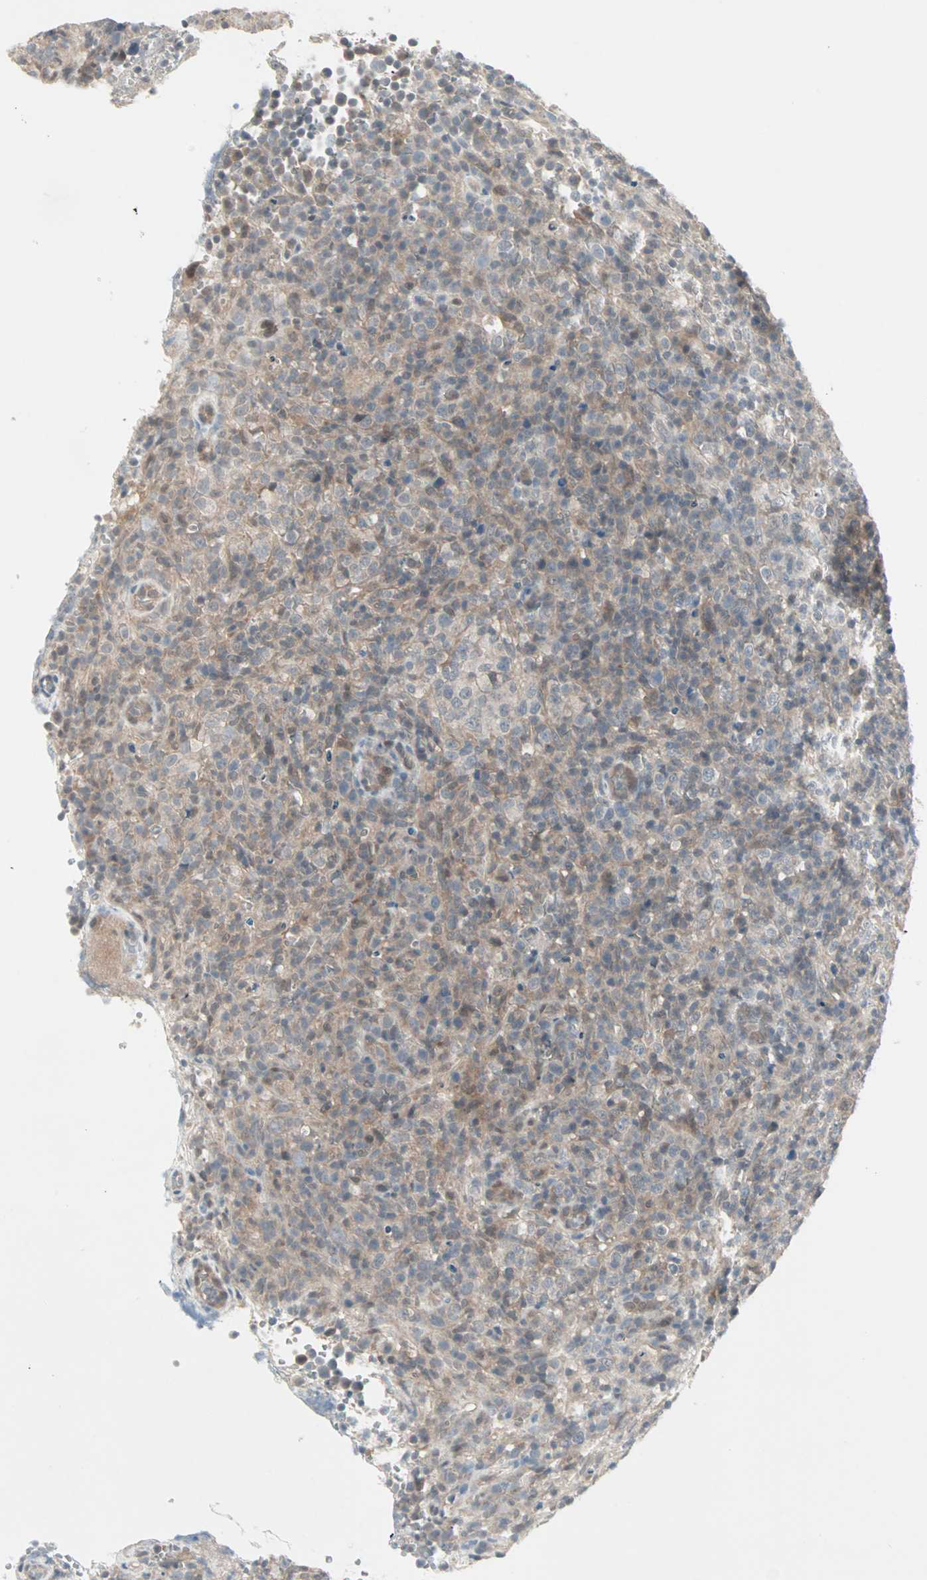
{"staining": {"intensity": "moderate", "quantity": "25%-75%", "location": "cytoplasmic/membranous"}, "tissue": "lymphoma", "cell_type": "Tumor cells", "image_type": "cancer", "snomed": [{"axis": "morphology", "description": "Malignant lymphoma, non-Hodgkin's type, High grade"}, {"axis": "topography", "description": "Lymph node"}], "caption": "This image reveals high-grade malignant lymphoma, non-Hodgkin's type stained with immunohistochemistry to label a protein in brown. The cytoplasmic/membranous of tumor cells show moderate positivity for the protein. Nuclei are counter-stained blue.", "gene": "PTPA", "patient": {"sex": "female", "age": 76}}